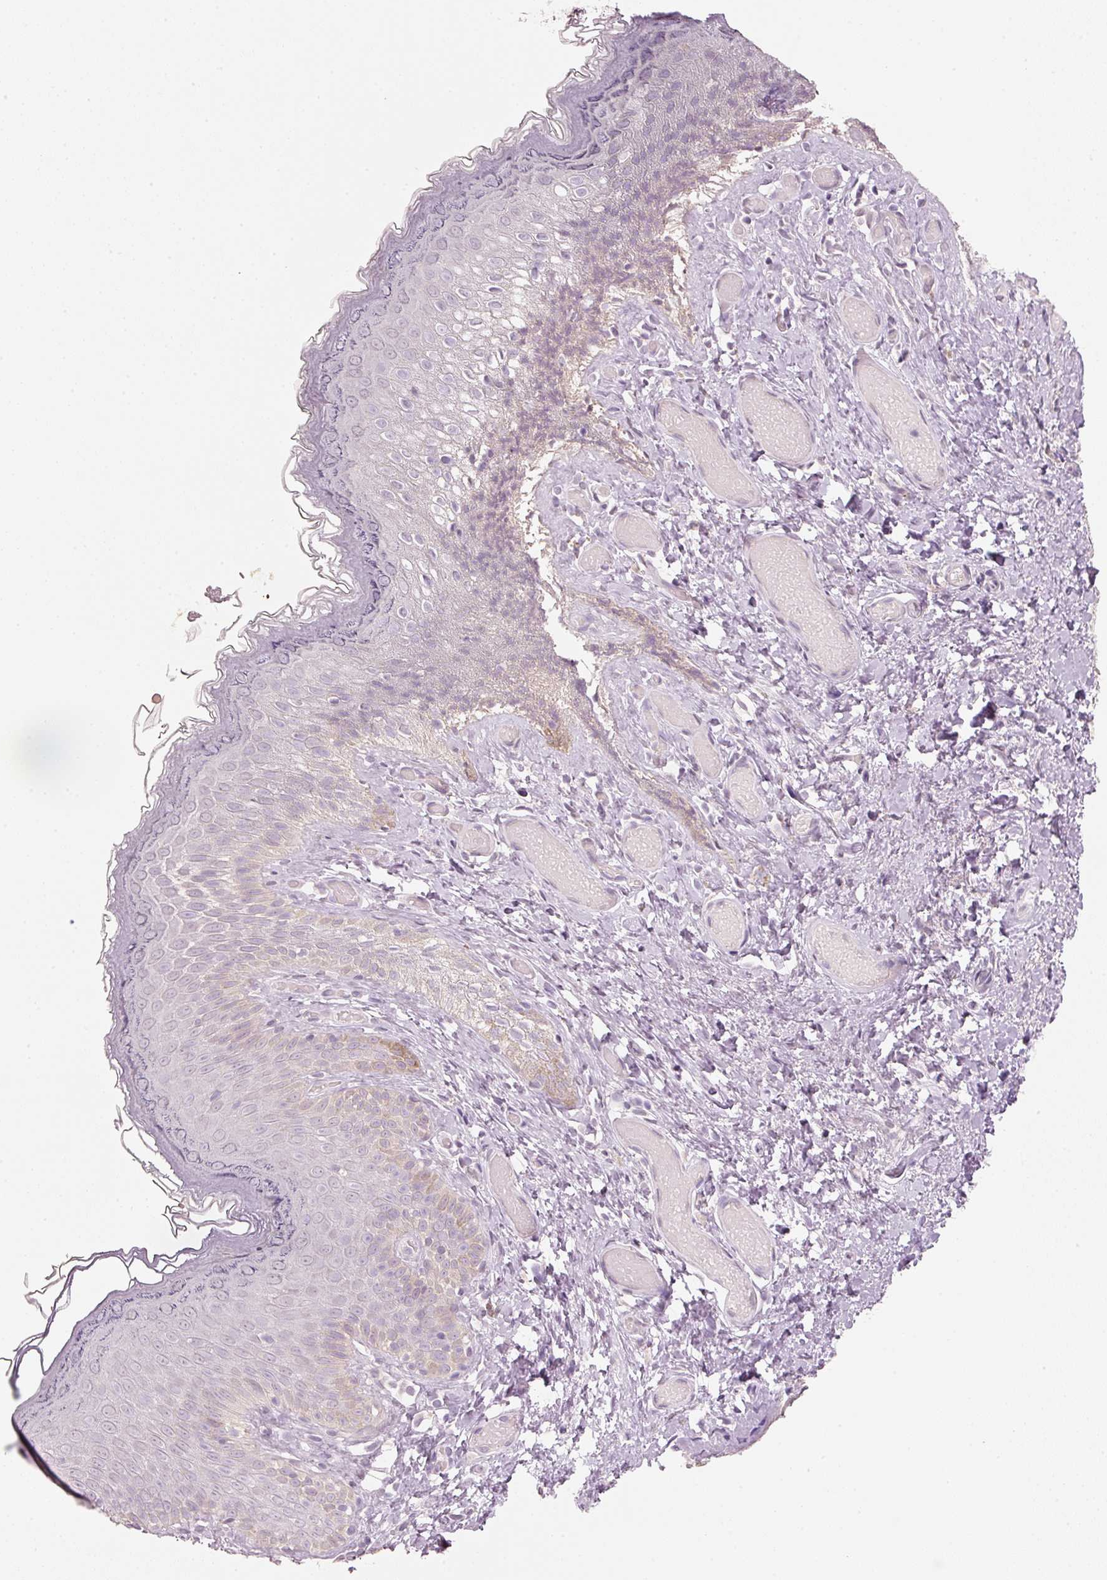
{"staining": {"intensity": "negative", "quantity": "none", "location": "none"}, "tissue": "skin", "cell_type": "Epidermal cells", "image_type": "normal", "snomed": [{"axis": "morphology", "description": "Normal tissue, NOS"}, {"axis": "topography", "description": "Anal"}], "caption": "DAB immunohistochemical staining of unremarkable human skin displays no significant staining in epidermal cells.", "gene": "STEAP1", "patient": {"sex": "female", "age": 40}}